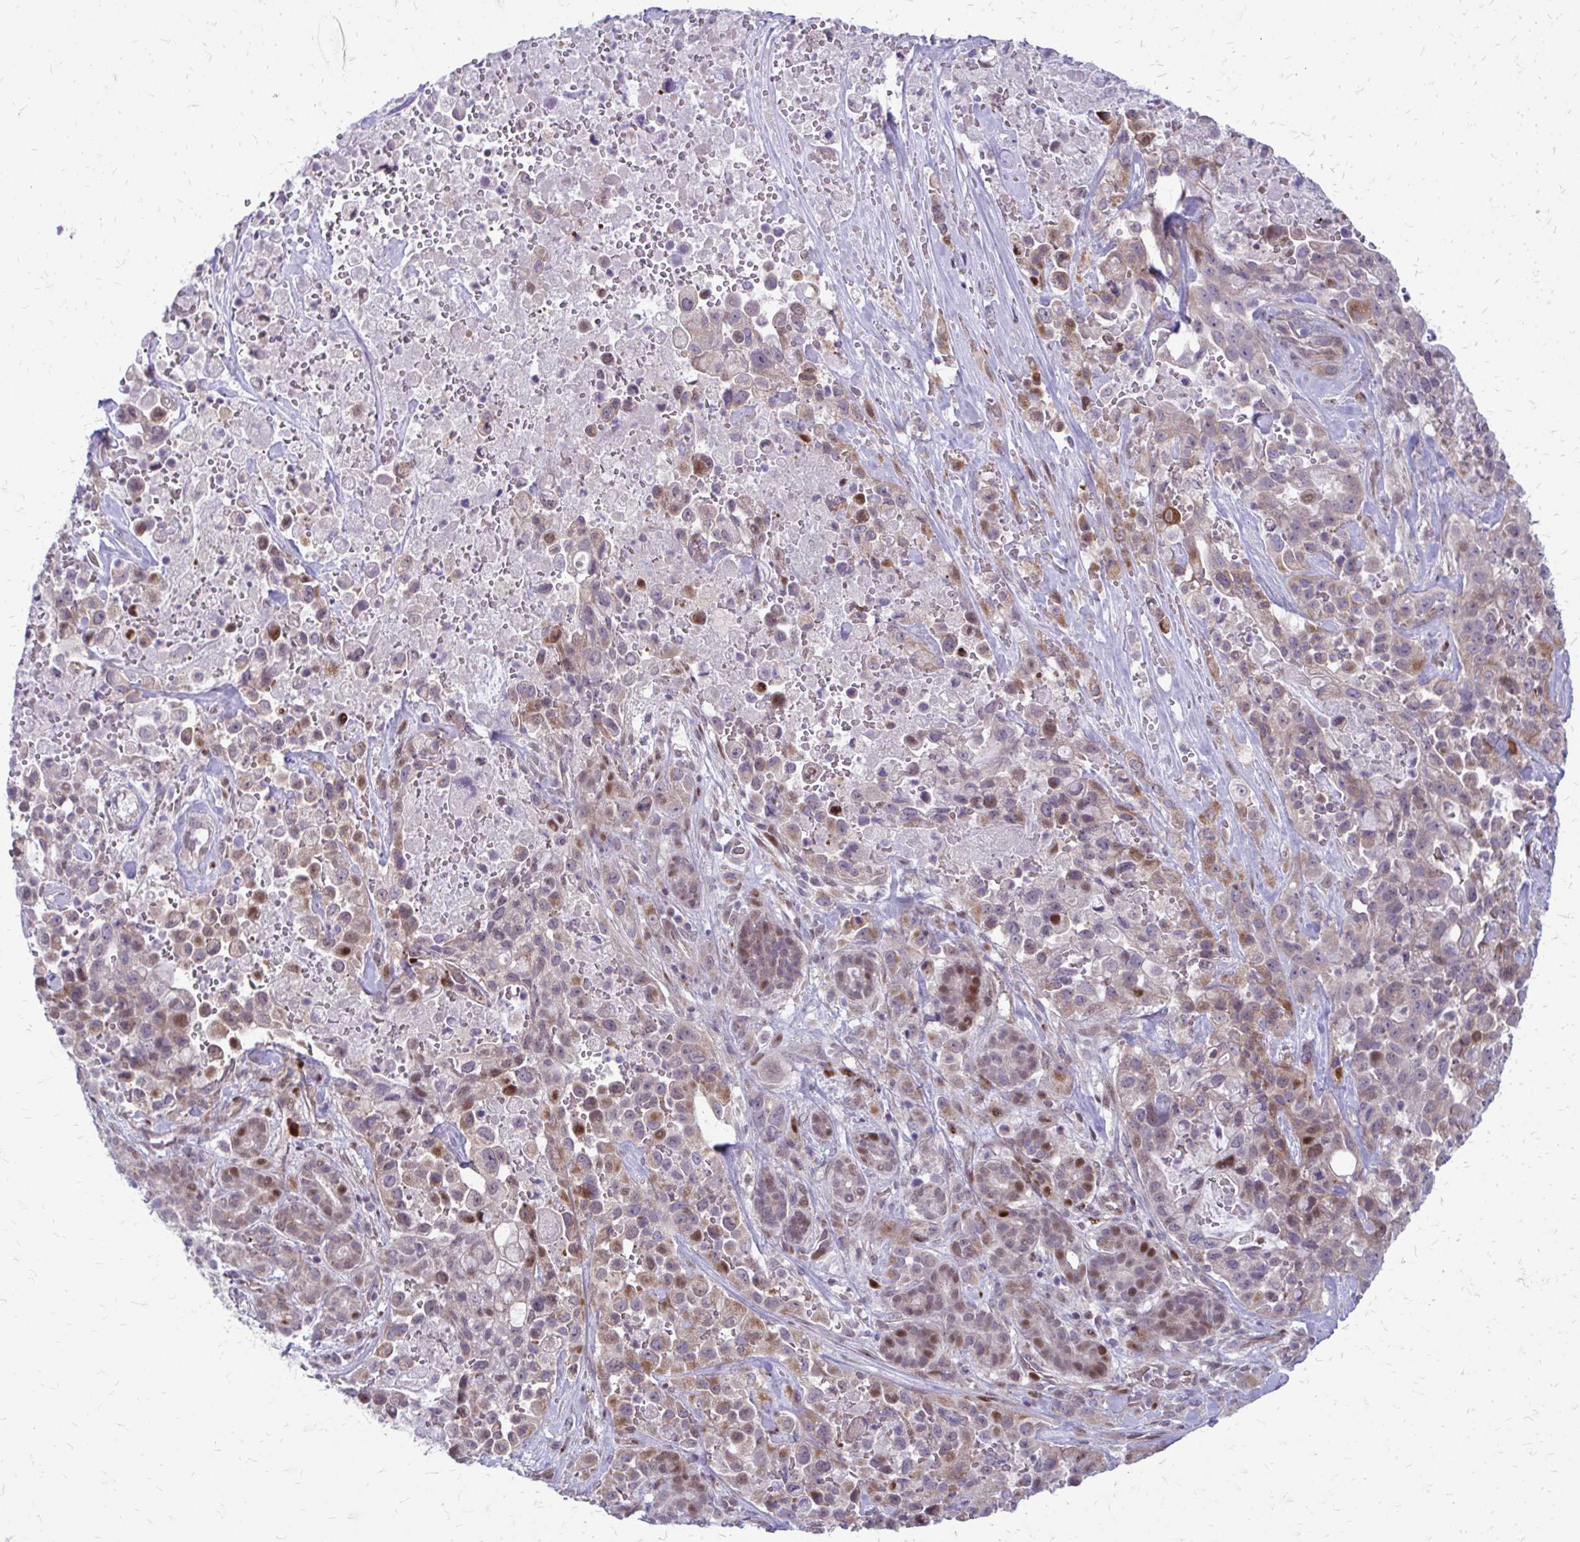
{"staining": {"intensity": "moderate", "quantity": ">75%", "location": "cytoplasmic/membranous,nuclear"}, "tissue": "pancreatic cancer", "cell_type": "Tumor cells", "image_type": "cancer", "snomed": [{"axis": "morphology", "description": "Adenocarcinoma, NOS"}, {"axis": "topography", "description": "Pancreas"}], "caption": "Protein staining shows moderate cytoplasmic/membranous and nuclear staining in approximately >75% of tumor cells in pancreatic cancer. (Brightfield microscopy of DAB IHC at high magnification).", "gene": "PPDPFL", "patient": {"sex": "male", "age": 44}}